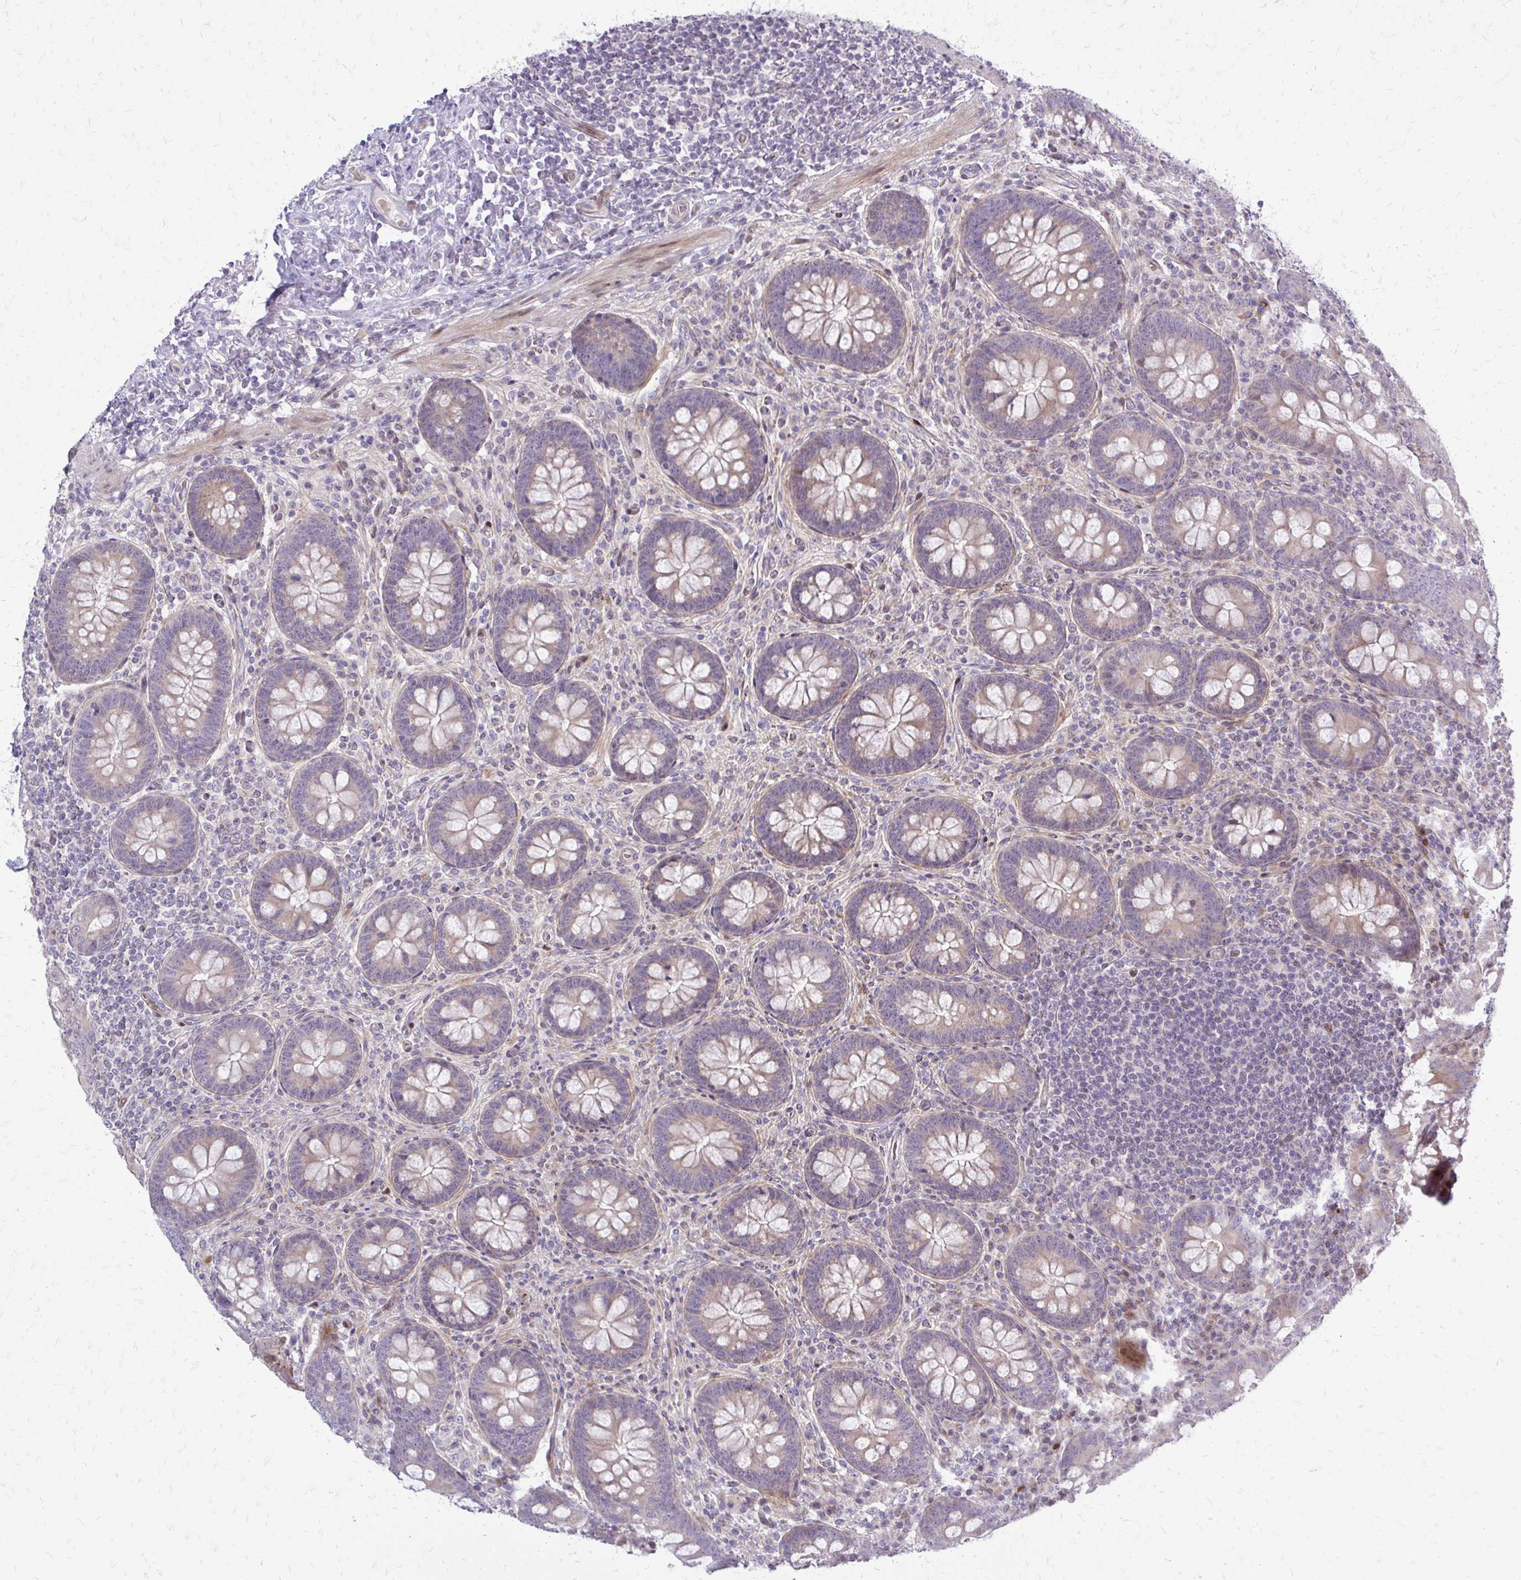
{"staining": {"intensity": "weak", "quantity": "25%-75%", "location": "cytoplasmic/membranous"}, "tissue": "appendix", "cell_type": "Glandular cells", "image_type": "normal", "snomed": [{"axis": "morphology", "description": "Normal tissue, NOS"}, {"axis": "topography", "description": "Appendix"}], "caption": "Immunohistochemistry staining of normal appendix, which displays low levels of weak cytoplasmic/membranous positivity in about 25%-75% of glandular cells indicating weak cytoplasmic/membranous protein positivity. The staining was performed using DAB (brown) for protein detection and nuclei were counterstained in hematoxylin (blue).", "gene": "PPDPFL", "patient": {"sex": "male", "age": 71}}